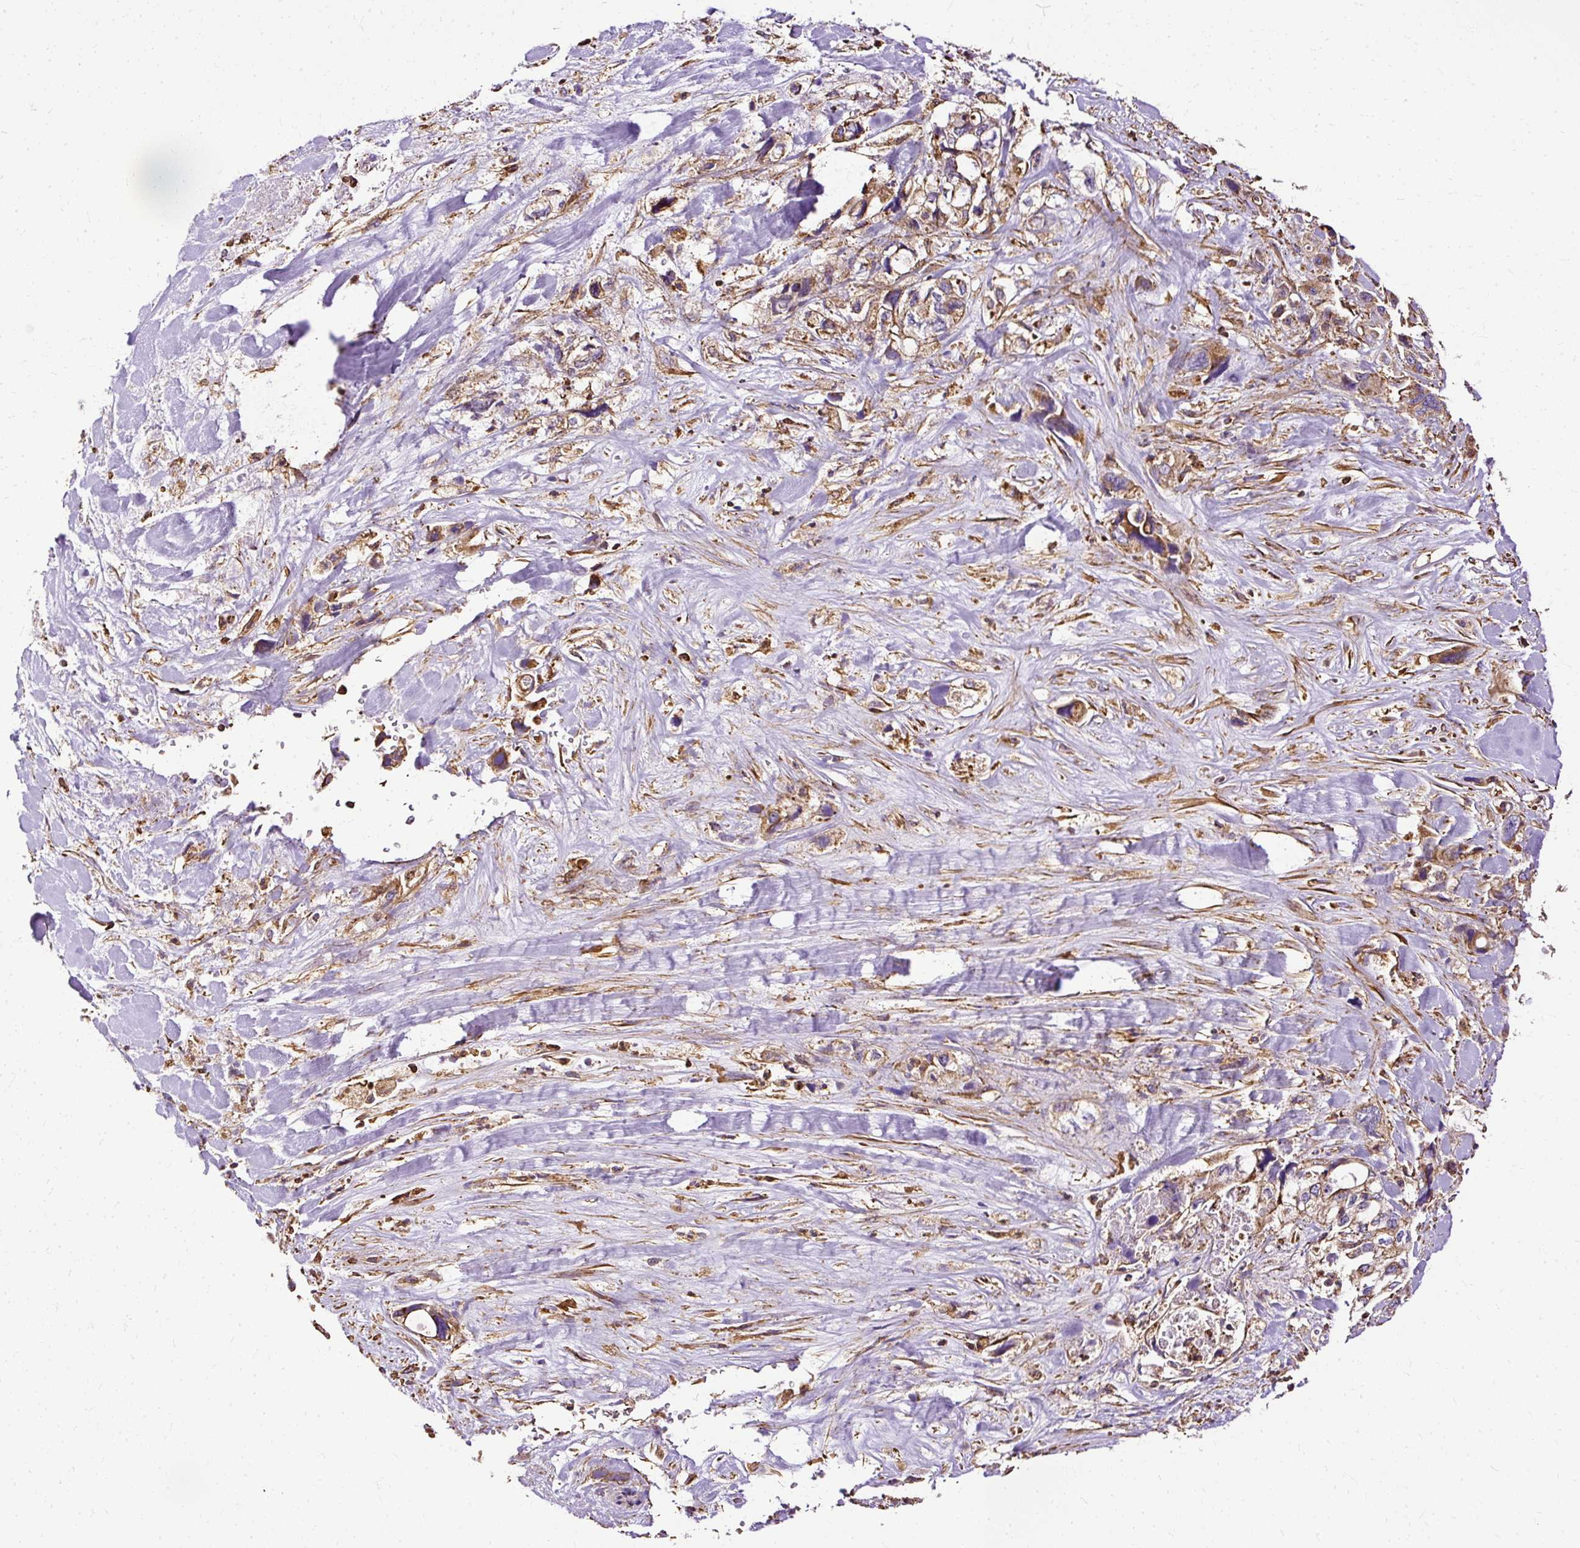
{"staining": {"intensity": "moderate", "quantity": ">75%", "location": "cytoplasmic/membranous"}, "tissue": "pancreatic cancer", "cell_type": "Tumor cells", "image_type": "cancer", "snomed": [{"axis": "morphology", "description": "Adenocarcinoma, NOS"}, {"axis": "topography", "description": "Pancreas"}], "caption": "Adenocarcinoma (pancreatic) was stained to show a protein in brown. There is medium levels of moderate cytoplasmic/membranous expression in approximately >75% of tumor cells.", "gene": "KLHL11", "patient": {"sex": "male", "age": 46}}